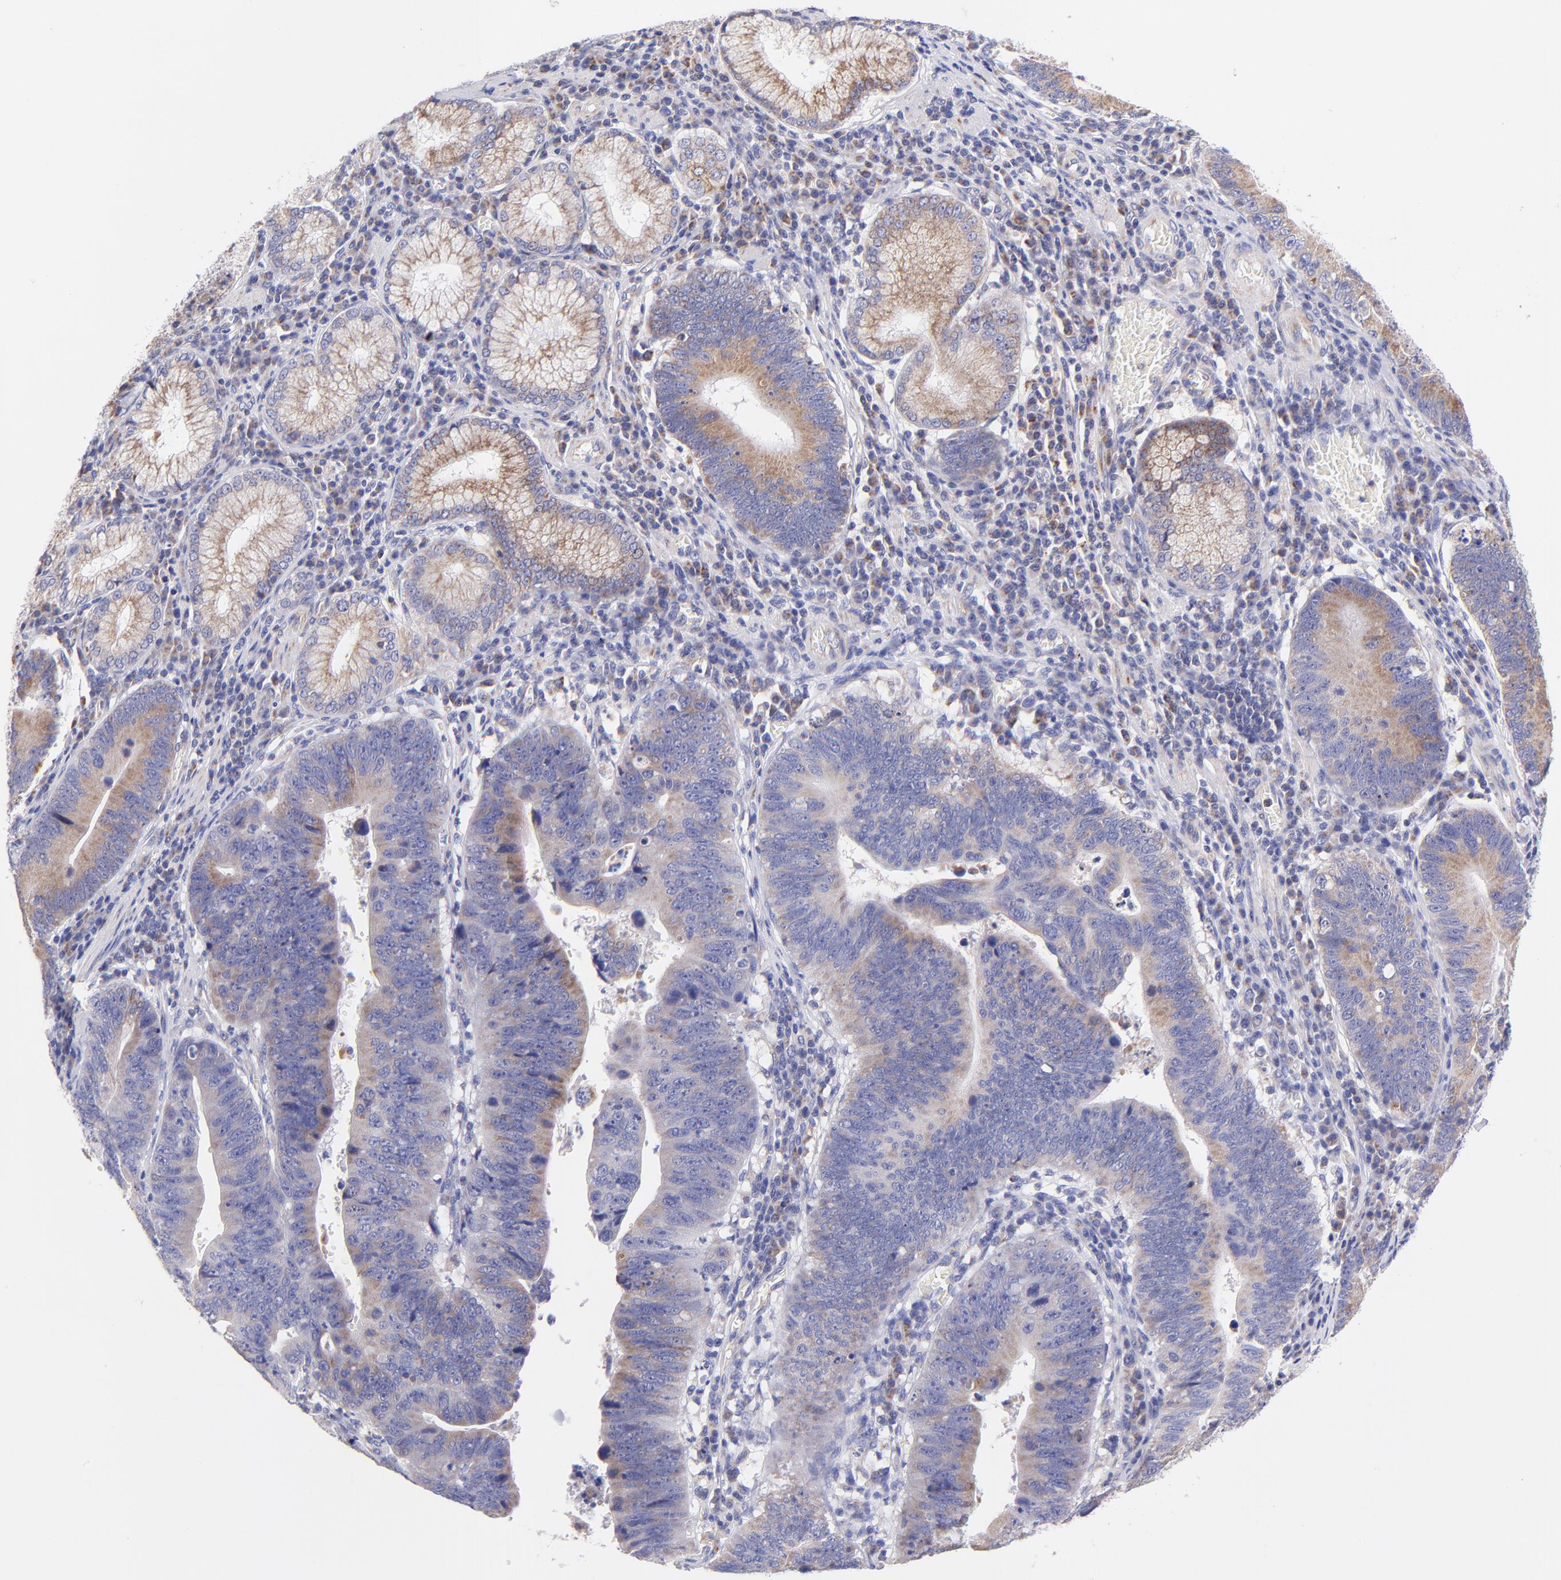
{"staining": {"intensity": "moderate", "quantity": "25%-75%", "location": "cytoplasmic/membranous"}, "tissue": "stomach cancer", "cell_type": "Tumor cells", "image_type": "cancer", "snomed": [{"axis": "morphology", "description": "Adenocarcinoma, NOS"}, {"axis": "topography", "description": "Stomach"}], "caption": "Human stomach cancer stained with a protein marker demonstrates moderate staining in tumor cells.", "gene": "NDUFB7", "patient": {"sex": "male", "age": 59}}